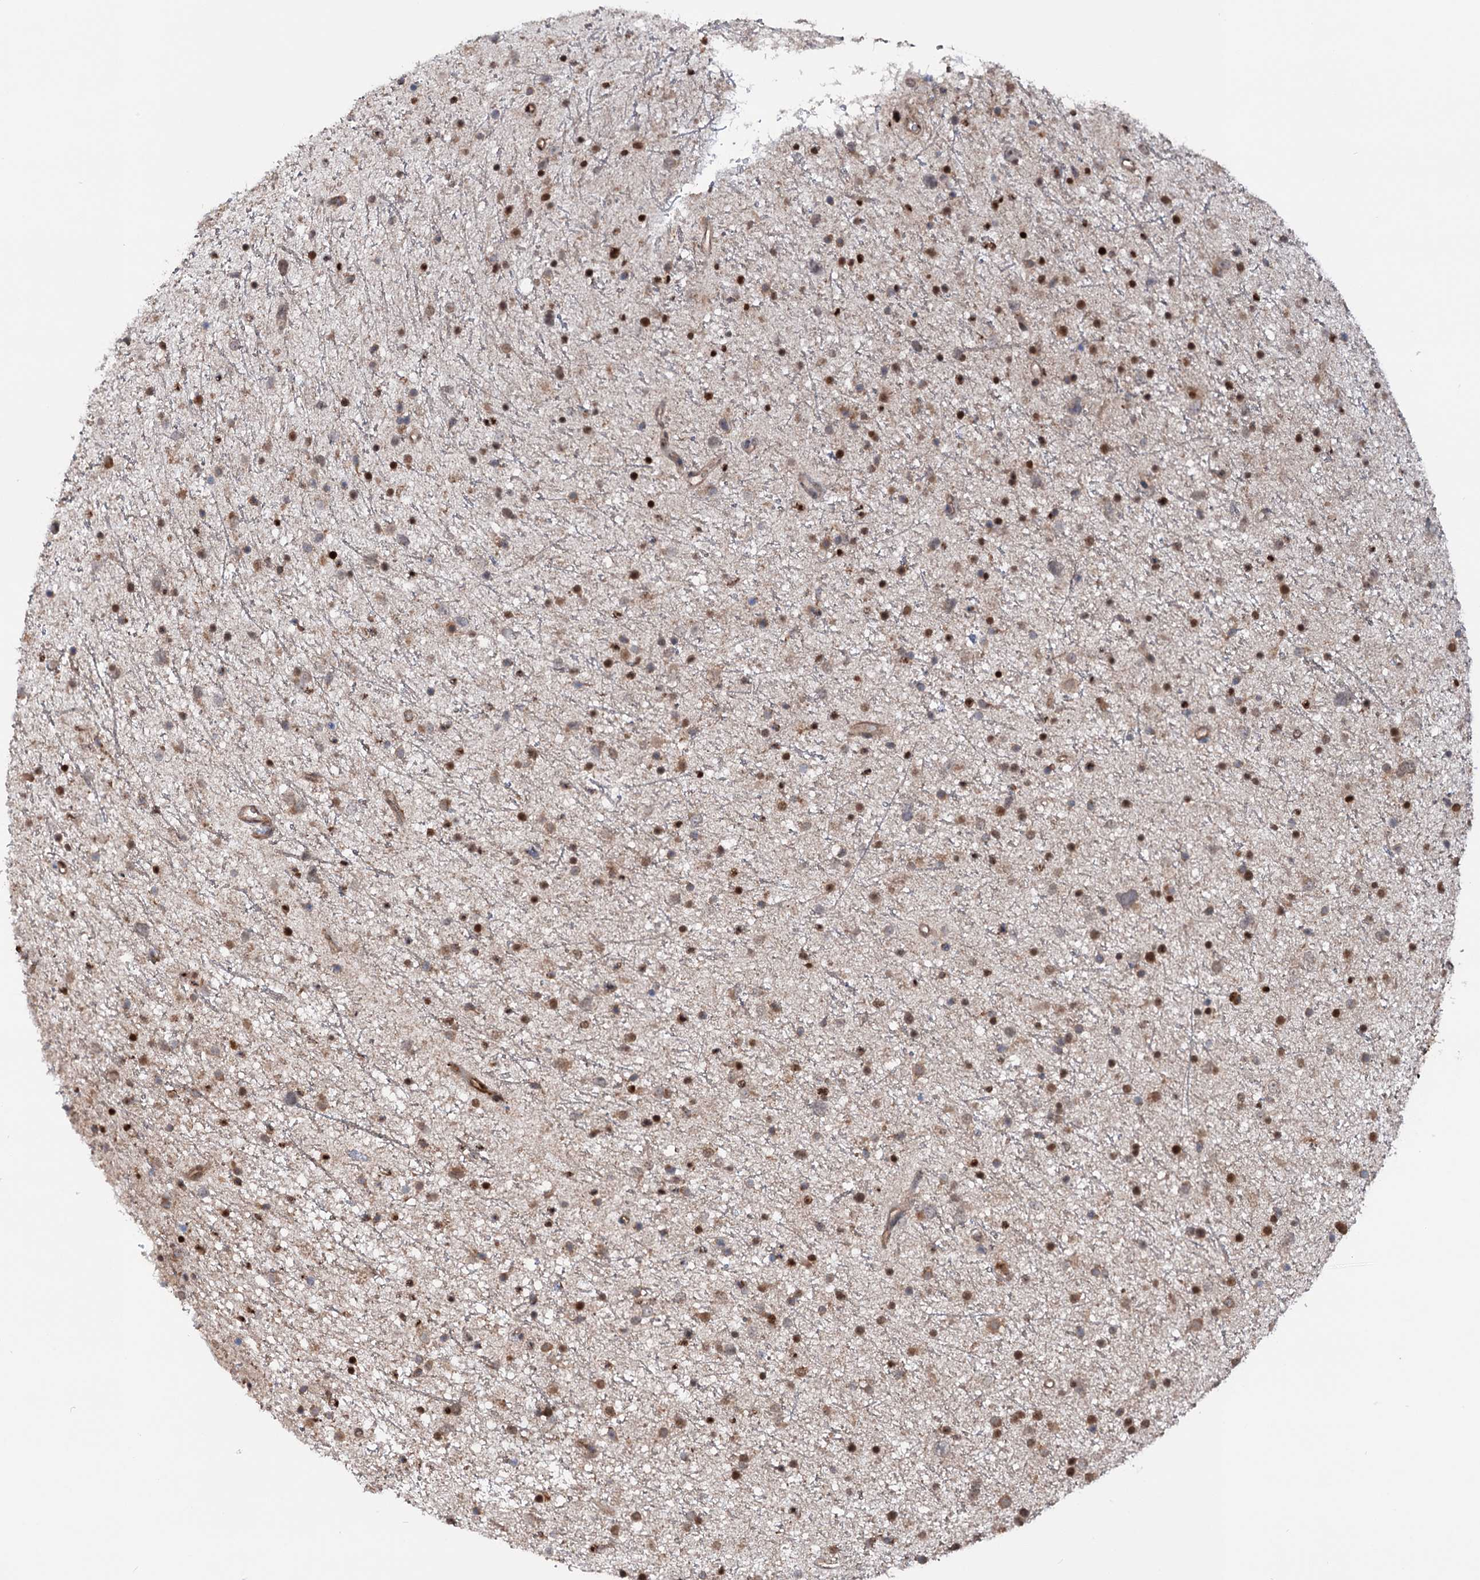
{"staining": {"intensity": "moderate", "quantity": "25%-75%", "location": "nuclear"}, "tissue": "glioma", "cell_type": "Tumor cells", "image_type": "cancer", "snomed": [{"axis": "morphology", "description": "Glioma, malignant, Low grade"}, {"axis": "topography", "description": "Cerebral cortex"}], "caption": "Malignant glioma (low-grade) stained with a brown dye exhibits moderate nuclear positive positivity in about 25%-75% of tumor cells.", "gene": "NCAPD2", "patient": {"sex": "female", "age": 39}}